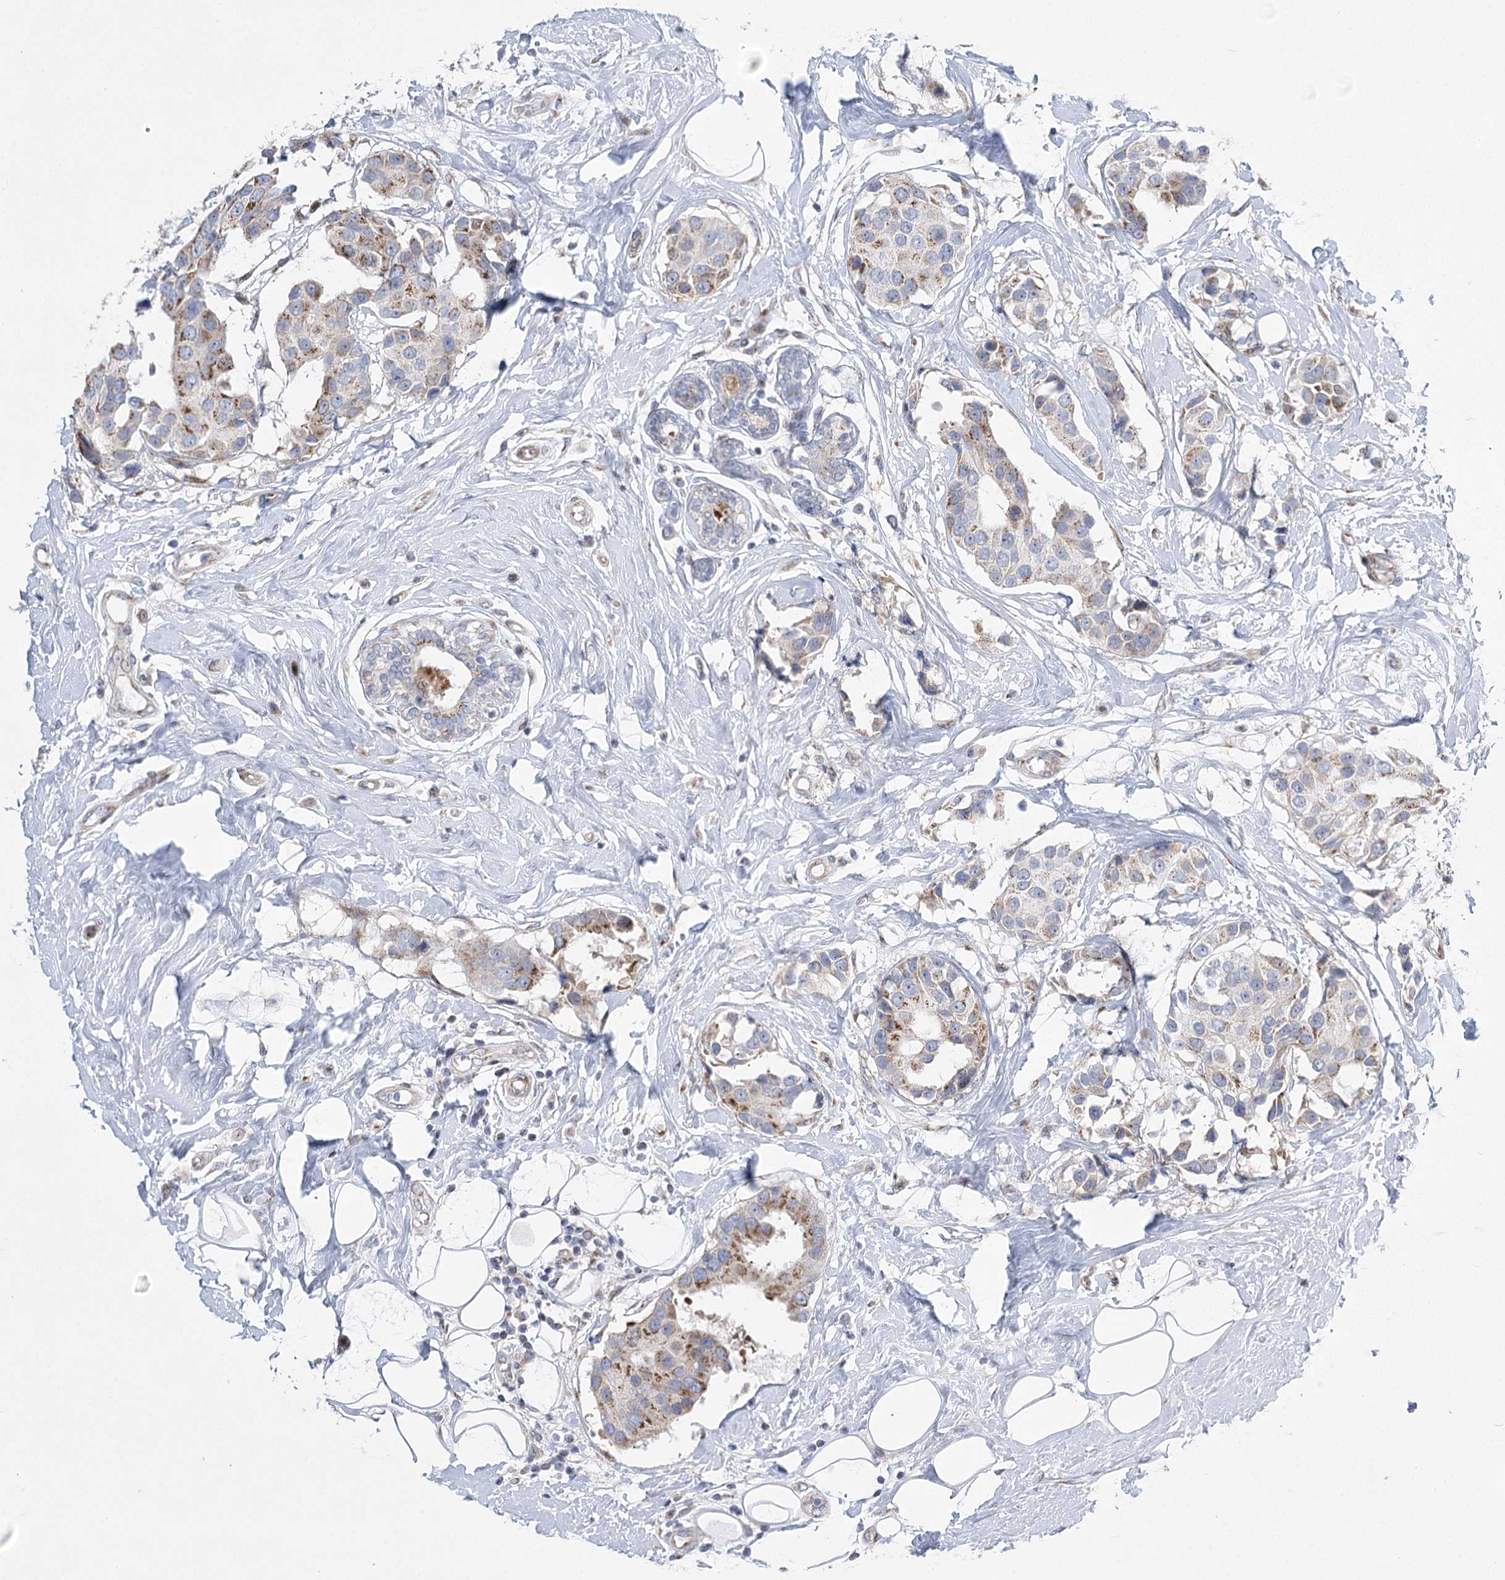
{"staining": {"intensity": "moderate", "quantity": "25%-75%", "location": "cytoplasmic/membranous"}, "tissue": "breast cancer", "cell_type": "Tumor cells", "image_type": "cancer", "snomed": [{"axis": "morphology", "description": "Normal tissue, NOS"}, {"axis": "morphology", "description": "Duct carcinoma"}, {"axis": "topography", "description": "Breast"}], "caption": "Immunohistochemistry image of neoplastic tissue: human breast cancer stained using IHC displays medium levels of moderate protein expression localized specifically in the cytoplasmic/membranous of tumor cells, appearing as a cytoplasmic/membranous brown color.", "gene": "NME7", "patient": {"sex": "female", "age": 39}}